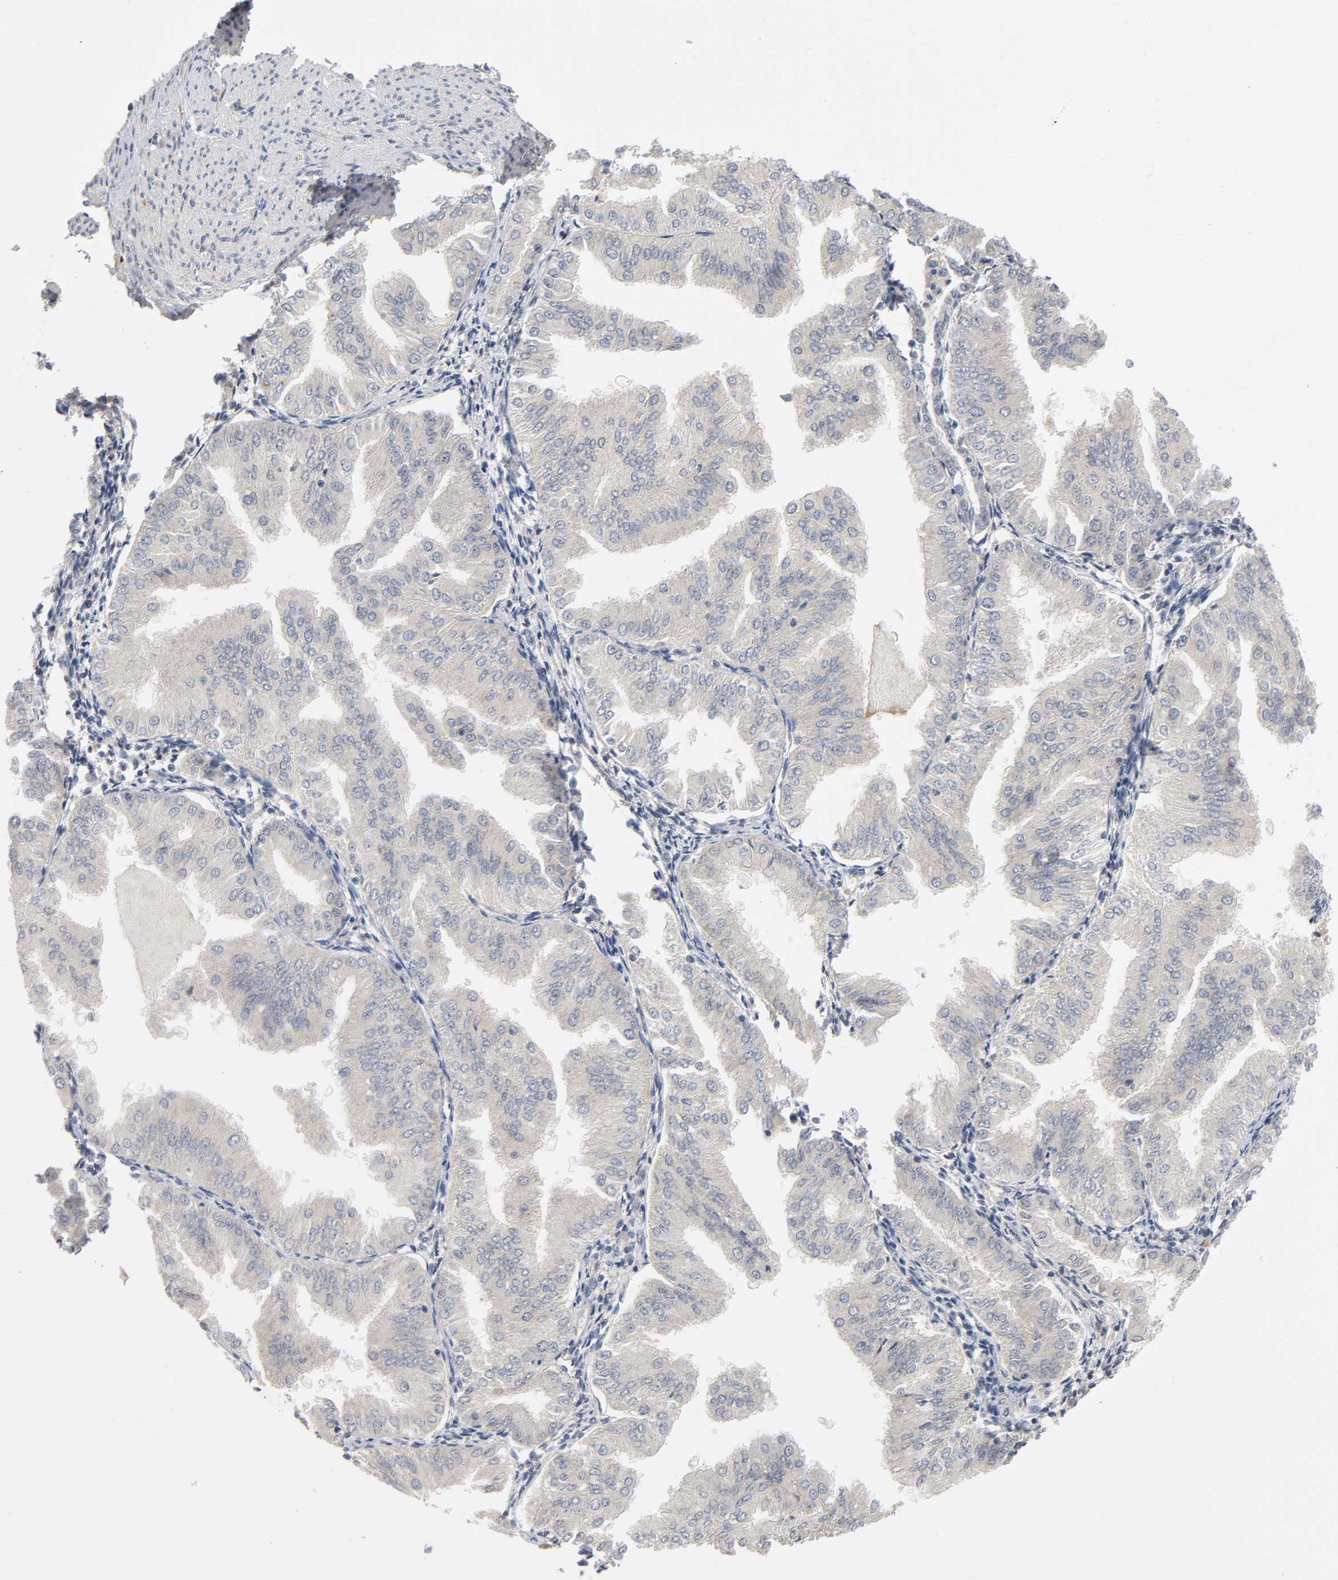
{"staining": {"intensity": "negative", "quantity": "none", "location": "none"}, "tissue": "endometrial cancer", "cell_type": "Tumor cells", "image_type": "cancer", "snomed": [{"axis": "morphology", "description": "Adenocarcinoma, NOS"}, {"axis": "topography", "description": "Endometrium"}], "caption": "Tumor cells show no significant protein staining in adenocarcinoma (endometrial). (Stains: DAB IHC with hematoxylin counter stain, Microscopy: brightfield microscopy at high magnification).", "gene": "NRP1", "patient": {"sex": "female", "age": 53}}